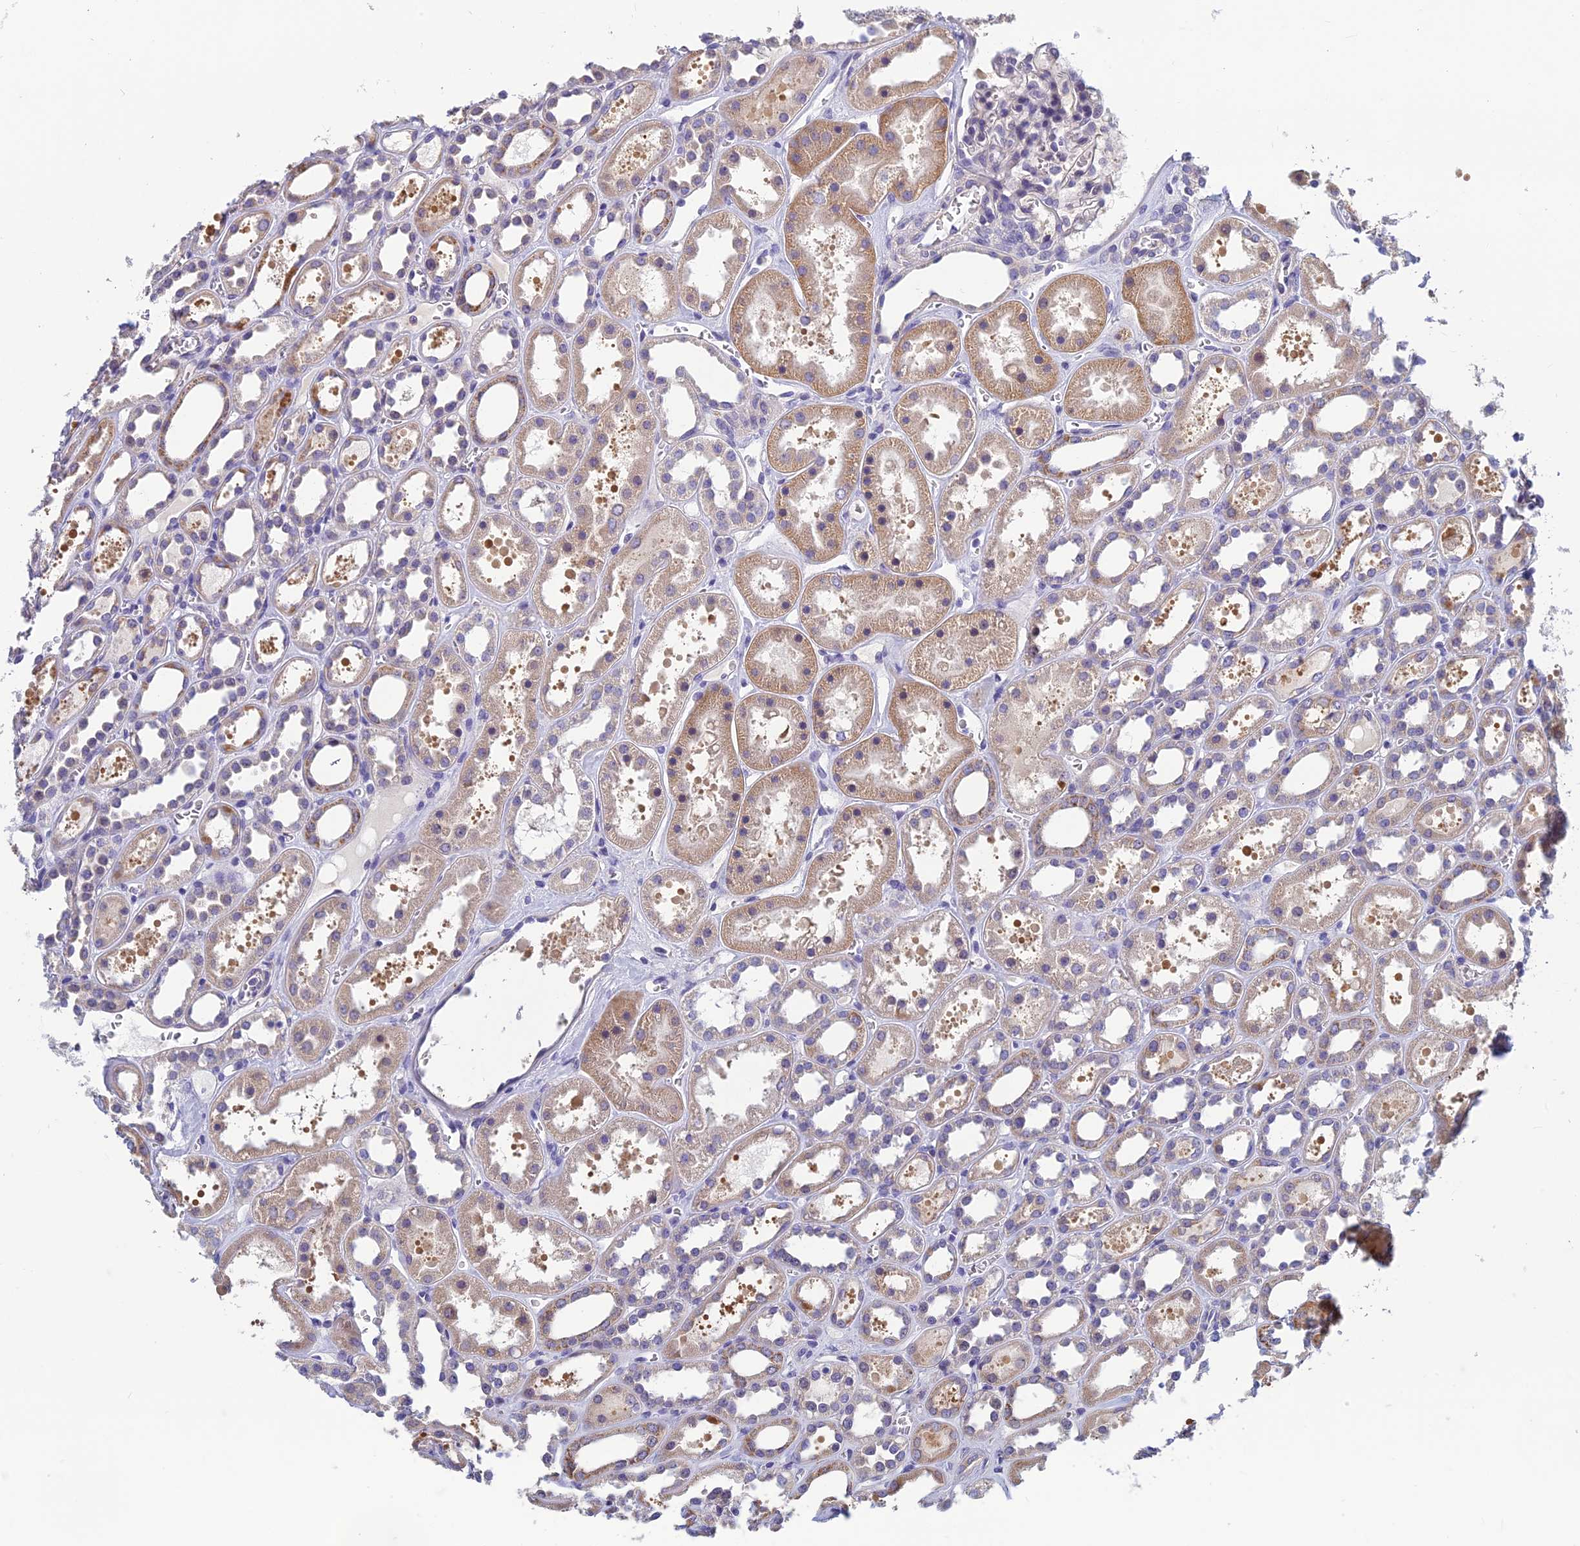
{"staining": {"intensity": "negative", "quantity": "none", "location": "none"}, "tissue": "kidney", "cell_type": "Cells in glomeruli", "image_type": "normal", "snomed": [{"axis": "morphology", "description": "Normal tissue, NOS"}, {"axis": "topography", "description": "Kidney"}], "caption": "Unremarkable kidney was stained to show a protein in brown. There is no significant expression in cells in glomeruli.", "gene": "HECA", "patient": {"sex": "female", "age": 41}}